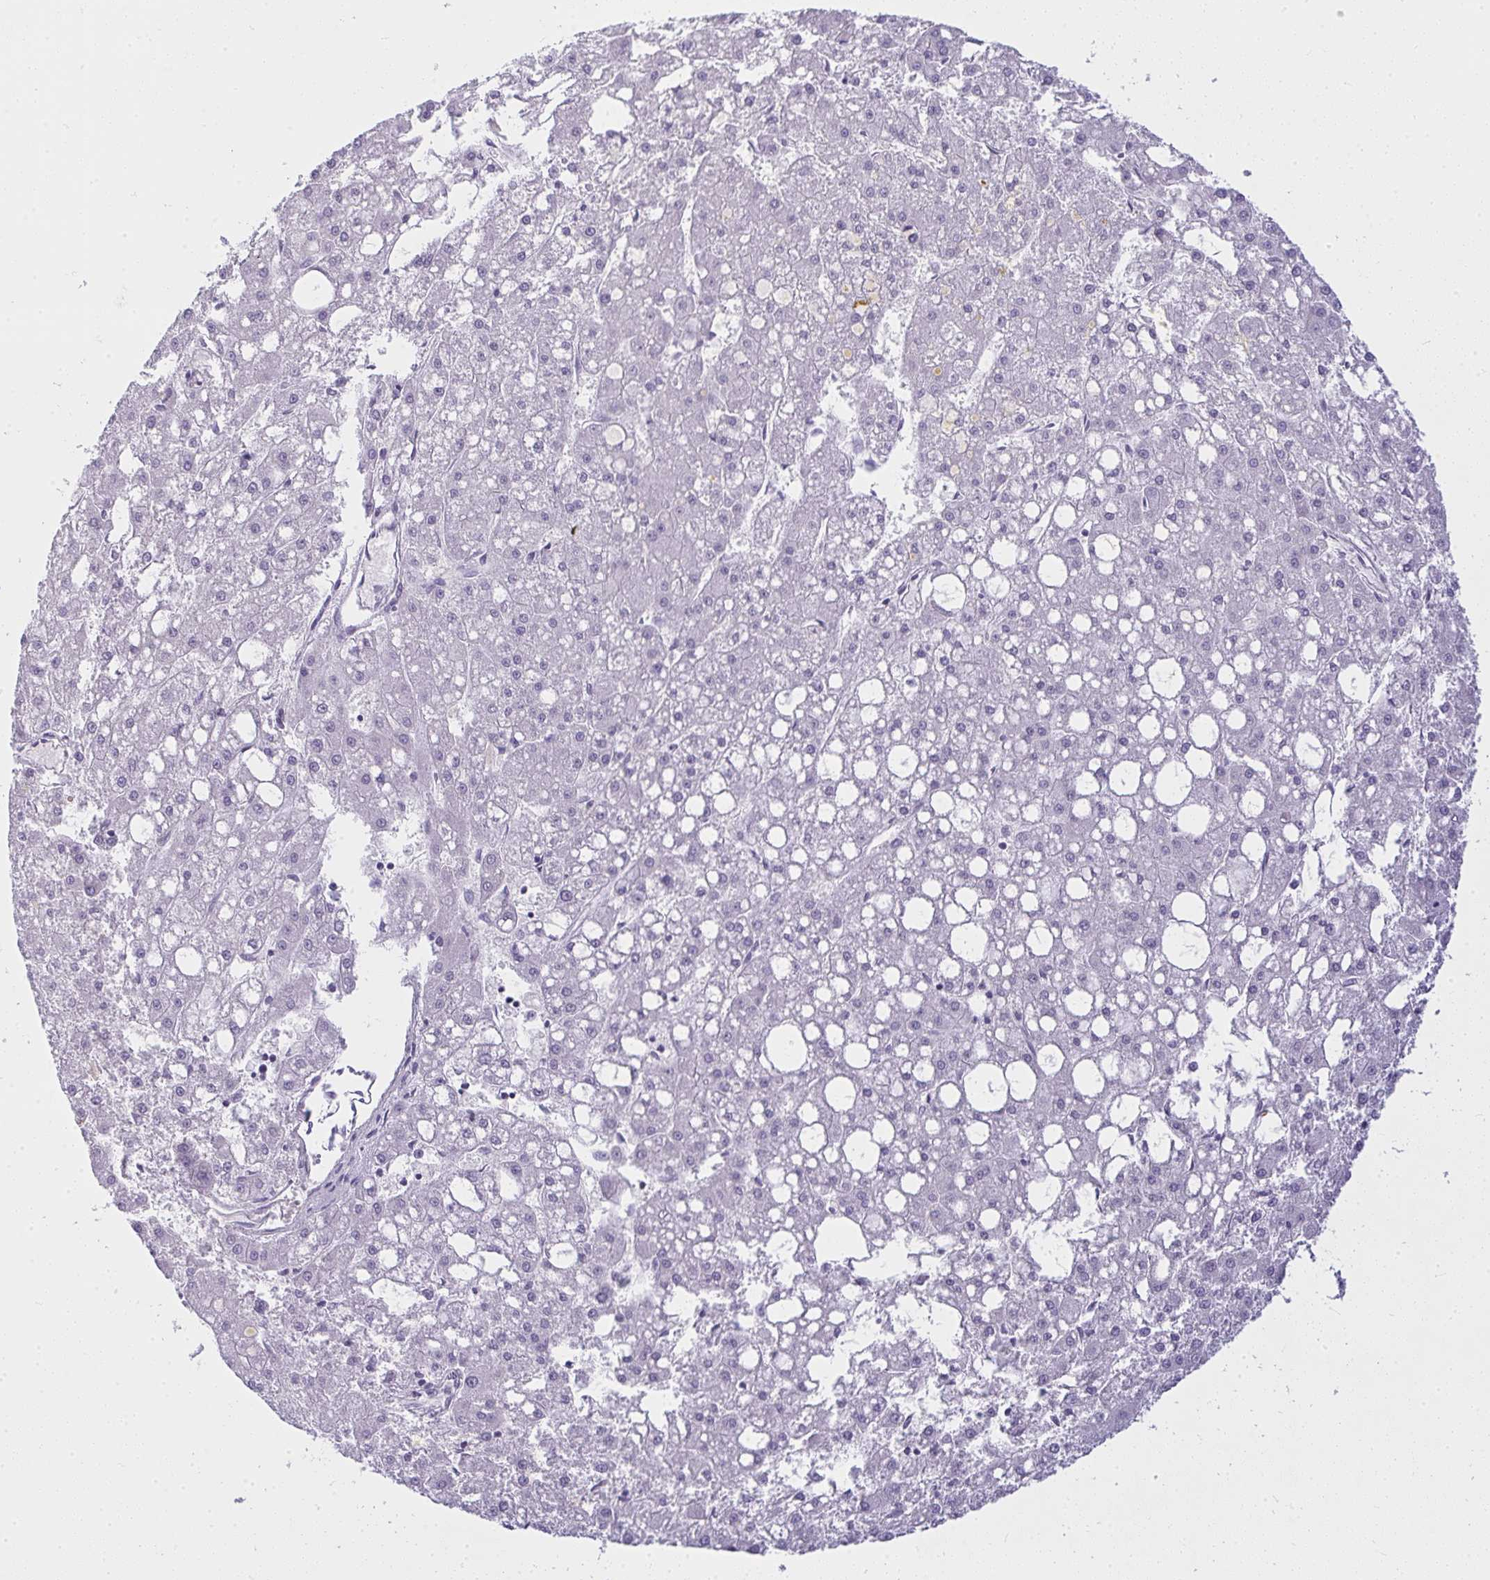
{"staining": {"intensity": "negative", "quantity": "none", "location": "none"}, "tissue": "liver cancer", "cell_type": "Tumor cells", "image_type": "cancer", "snomed": [{"axis": "morphology", "description": "Carcinoma, Hepatocellular, NOS"}, {"axis": "topography", "description": "Liver"}], "caption": "Tumor cells are negative for protein expression in human hepatocellular carcinoma (liver).", "gene": "ZNF182", "patient": {"sex": "male", "age": 67}}